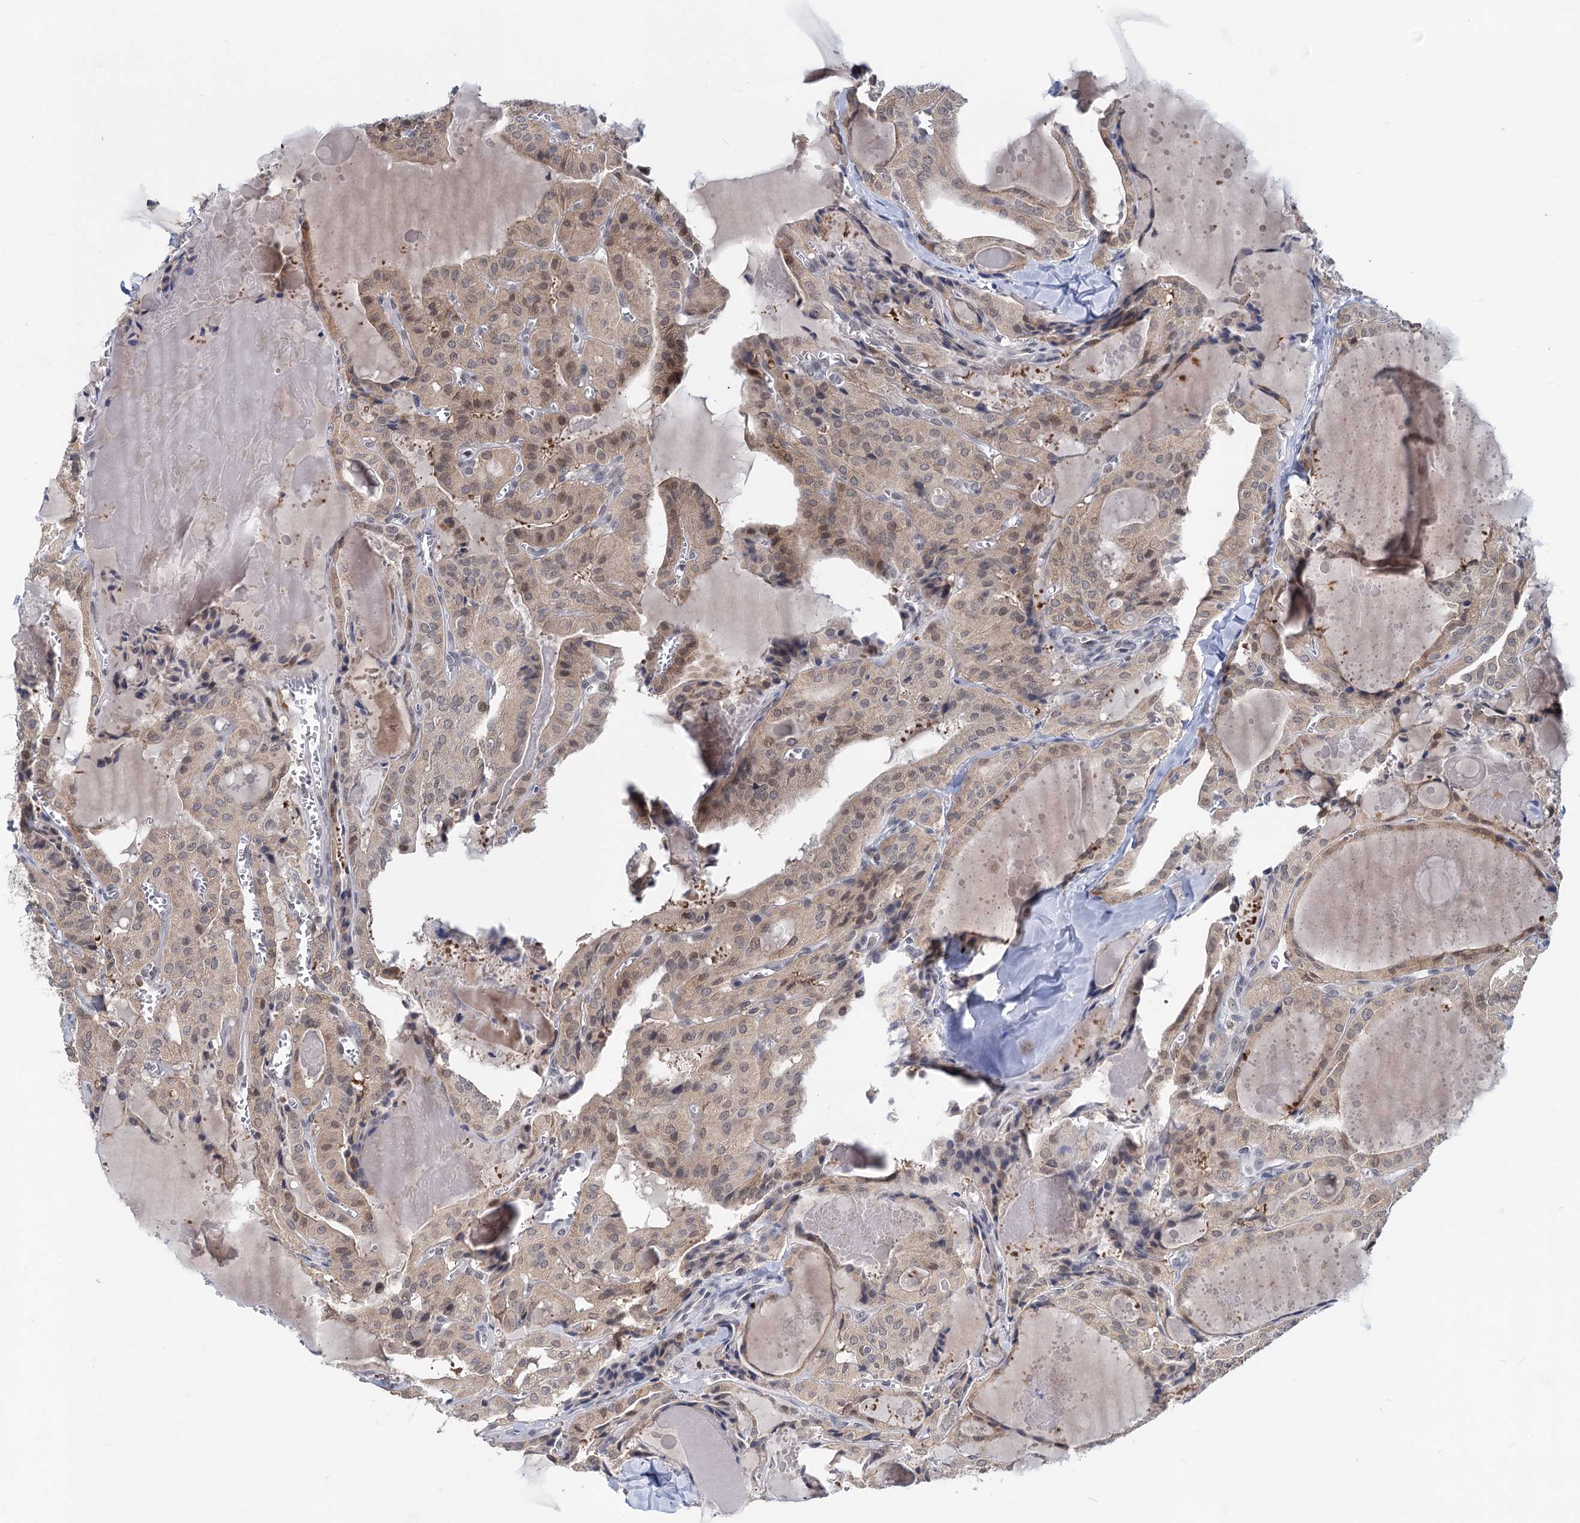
{"staining": {"intensity": "weak", "quantity": ">75%", "location": "cytoplasmic/membranous"}, "tissue": "thyroid cancer", "cell_type": "Tumor cells", "image_type": "cancer", "snomed": [{"axis": "morphology", "description": "Papillary adenocarcinoma, NOS"}, {"axis": "topography", "description": "Thyroid gland"}], "caption": "The micrograph exhibits immunohistochemical staining of thyroid papillary adenocarcinoma. There is weak cytoplasmic/membranous expression is seen in approximately >75% of tumor cells.", "gene": "TTC17", "patient": {"sex": "male", "age": 52}}